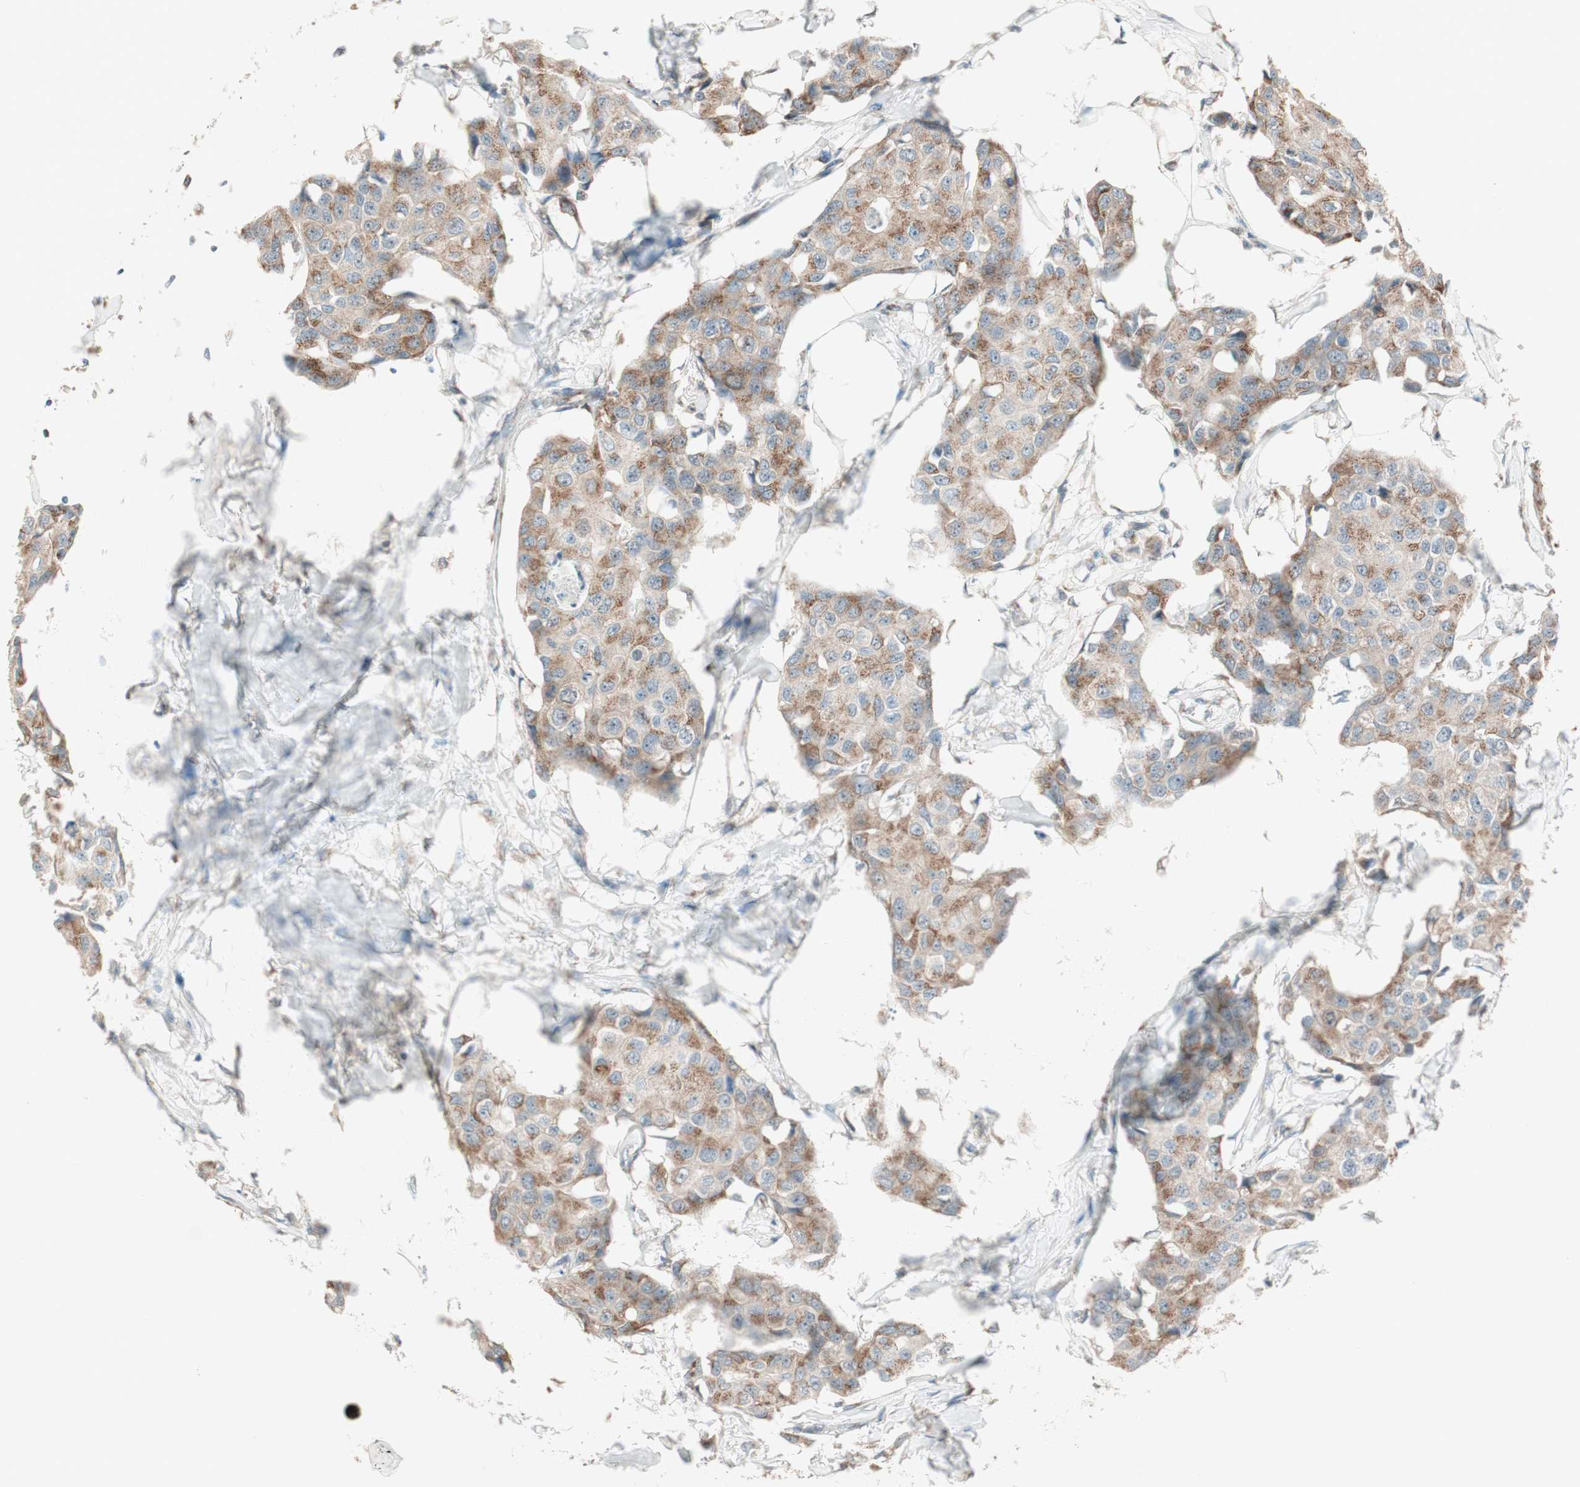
{"staining": {"intensity": "moderate", "quantity": ">75%", "location": "cytoplasmic/membranous"}, "tissue": "breast cancer", "cell_type": "Tumor cells", "image_type": "cancer", "snomed": [{"axis": "morphology", "description": "Duct carcinoma"}, {"axis": "topography", "description": "Breast"}], "caption": "A brown stain labels moderate cytoplasmic/membranous expression of a protein in breast invasive ductal carcinoma tumor cells.", "gene": "SEC16A", "patient": {"sex": "female", "age": 80}}